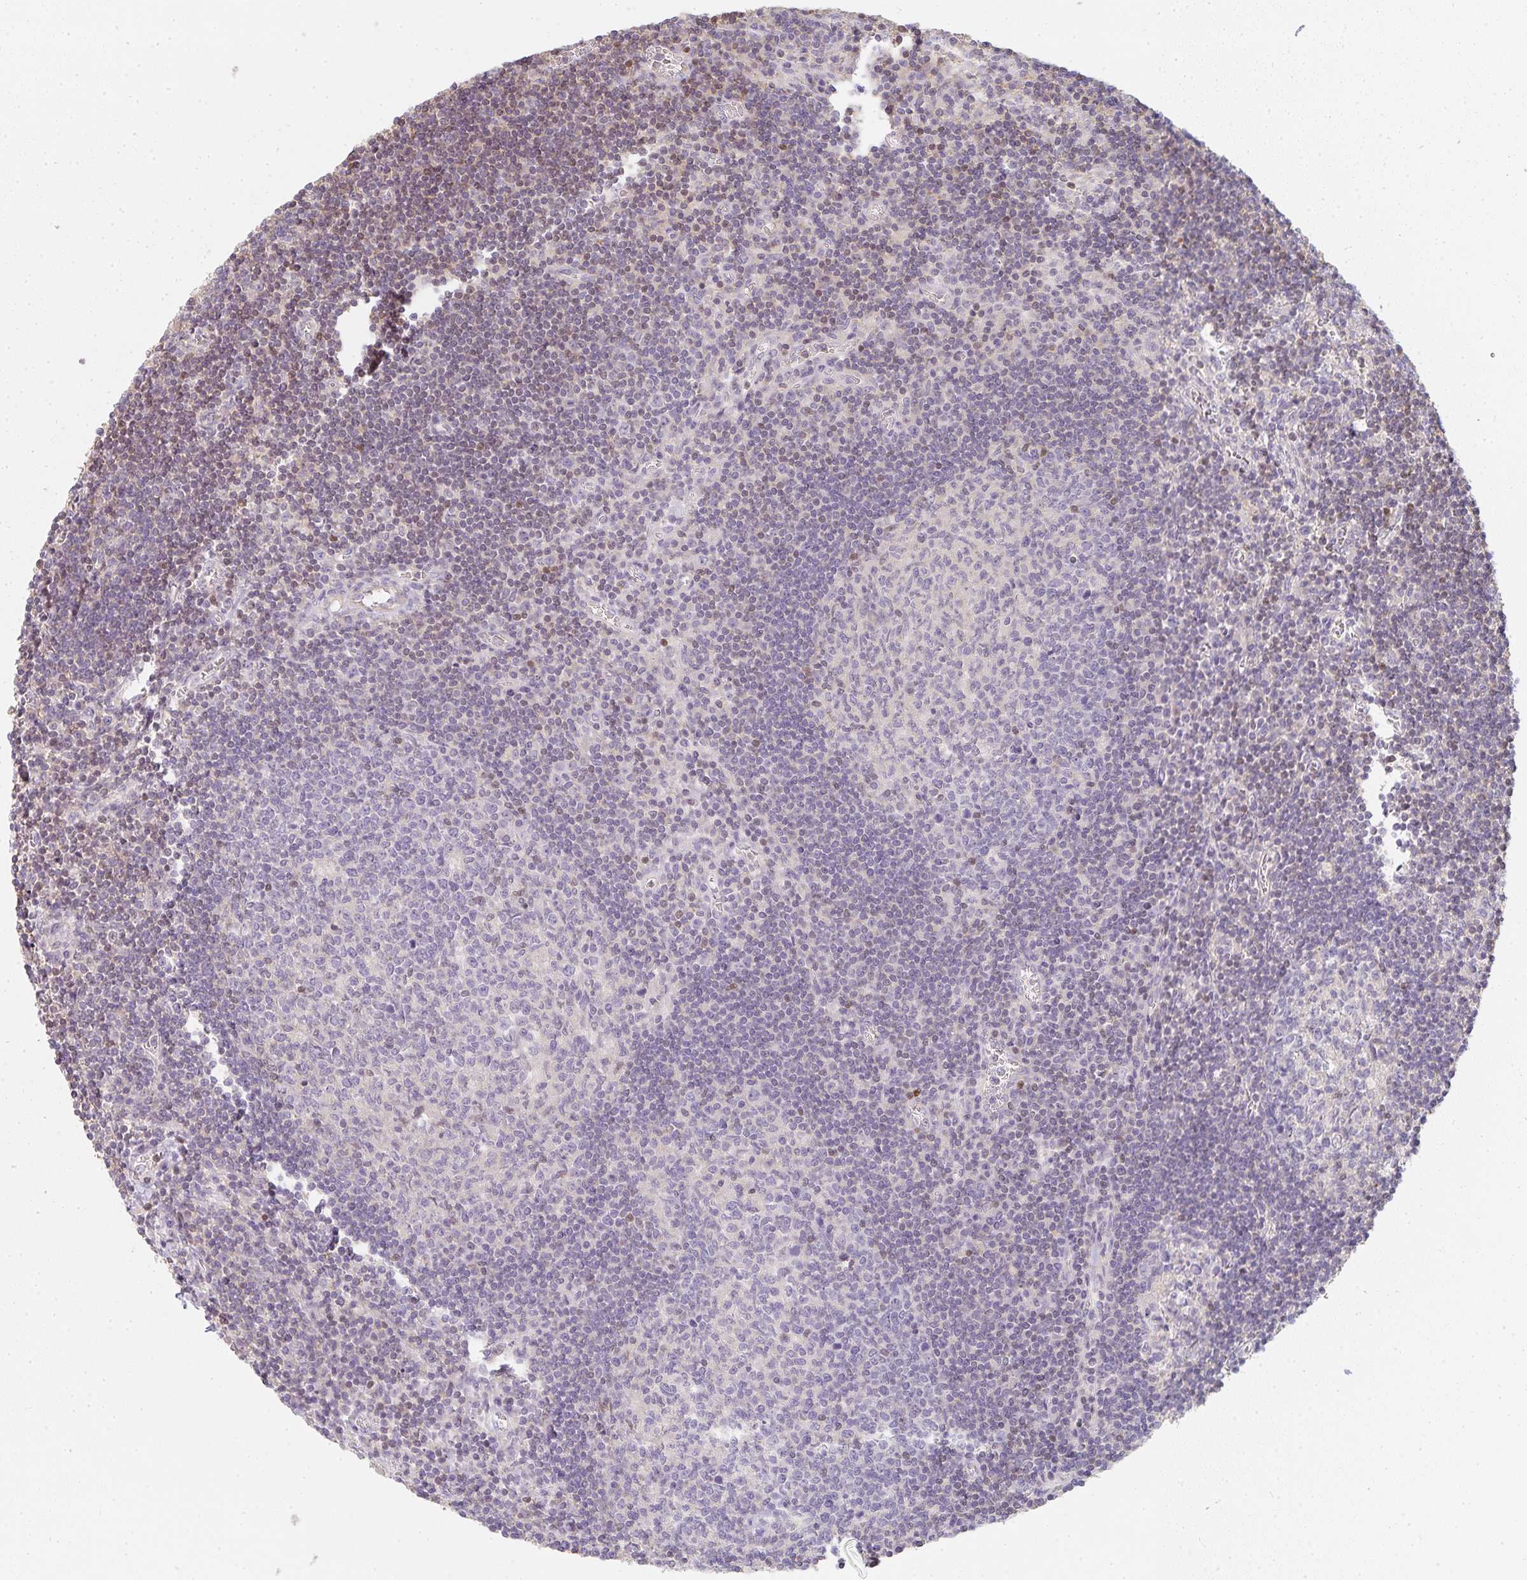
{"staining": {"intensity": "negative", "quantity": "none", "location": "none"}, "tissue": "lymph node", "cell_type": "Germinal center cells", "image_type": "normal", "snomed": [{"axis": "morphology", "description": "Normal tissue, NOS"}, {"axis": "topography", "description": "Lymph node"}], "caption": "Immunohistochemistry (IHC) photomicrograph of benign lymph node stained for a protein (brown), which reveals no expression in germinal center cells.", "gene": "GATA3", "patient": {"sex": "male", "age": 67}}